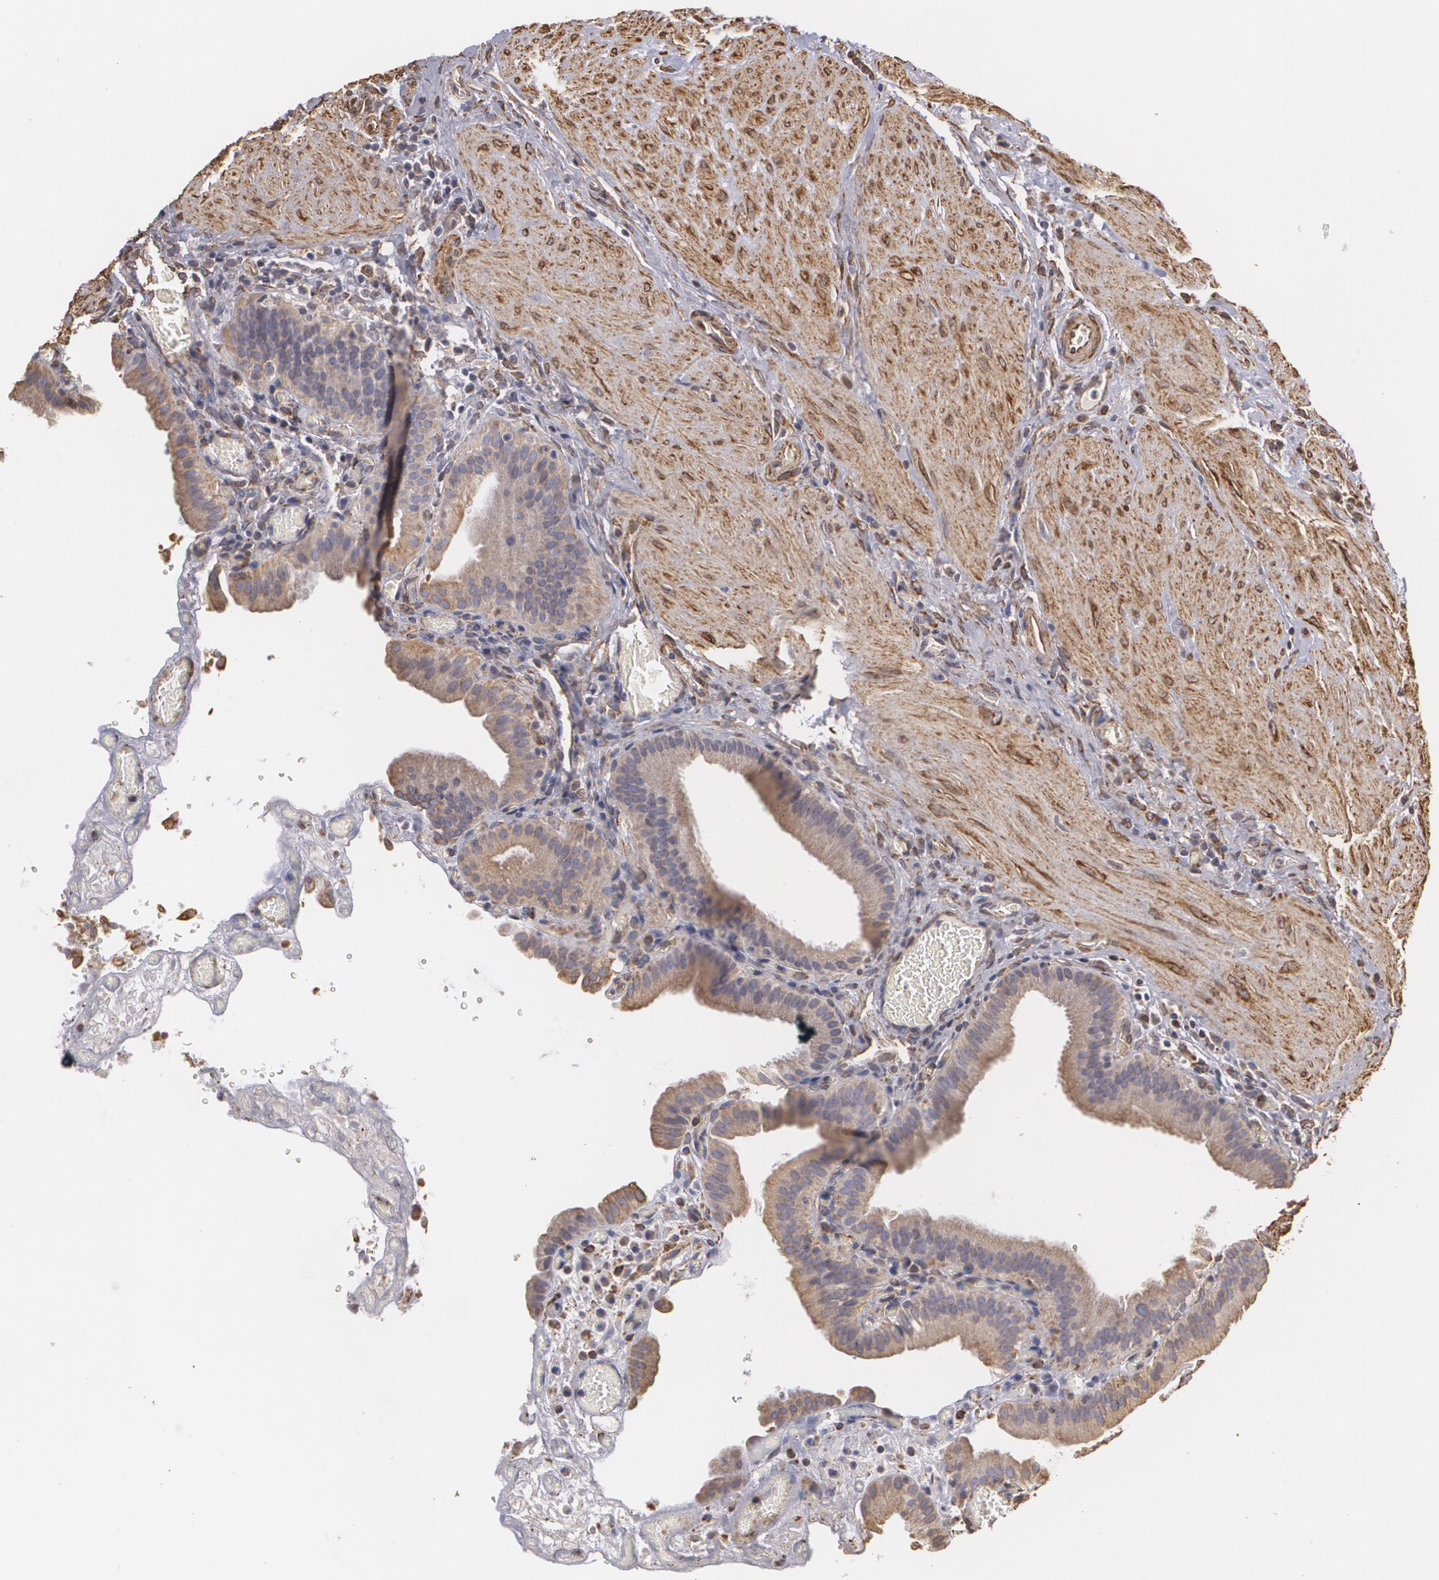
{"staining": {"intensity": "weak", "quantity": ">75%", "location": "cytoplasmic/membranous"}, "tissue": "gallbladder", "cell_type": "Glandular cells", "image_type": "normal", "snomed": [{"axis": "morphology", "description": "Normal tissue, NOS"}, {"axis": "topography", "description": "Gallbladder"}], "caption": "This image displays immunohistochemistry staining of benign human gallbladder, with low weak cytoplasmic/membranous positivity in about >75% of glandular cells.", "gene": "CYB5R3", "patient": {"sex": "female", "age": 75}}